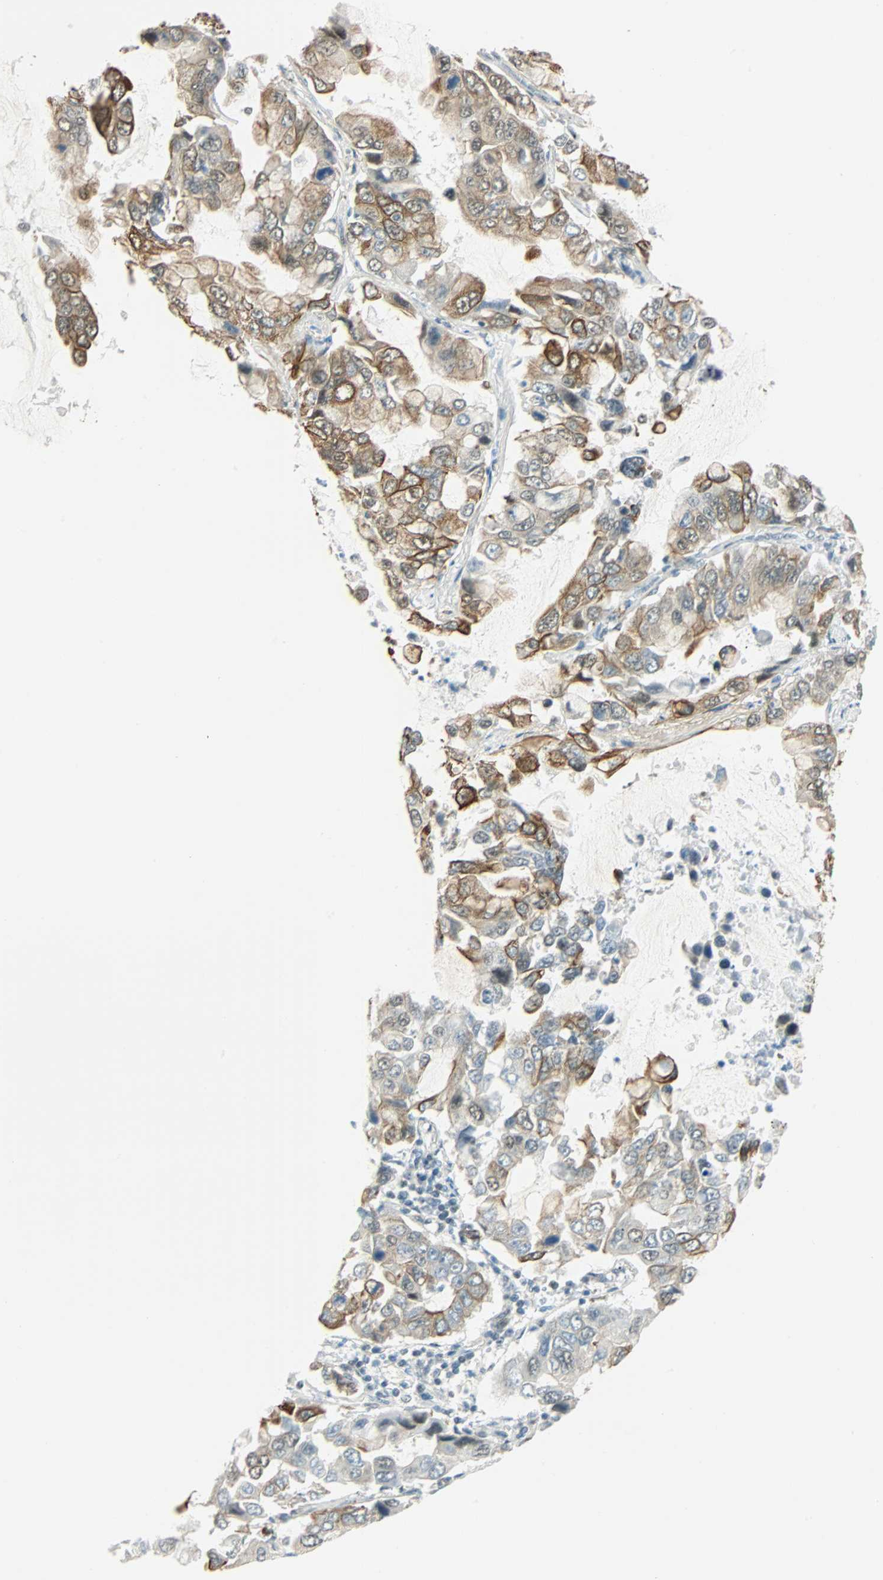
{"staining": {"intensity": "strong", "quantity": "25%-75%", "location": "cytoplasmic/membranous"}, "tissue": "lung cancer", "cell_type": "Tumor cells", "image_type": "cancer", "snomed": [{"axis": "morphology", "description": "Adenocarcinoma, NOS"}, {"axis": "topography", "description": "Lung"}], "caption": "This histopathology image exhibits immunohistochemistry (IHC) staining of lung cancer, with high strong cytoplasmic/membranous expression in about 25%-75% of tumor cells.", "gene": "NELFE", "patient": {"sex": "male", "age": 64}}